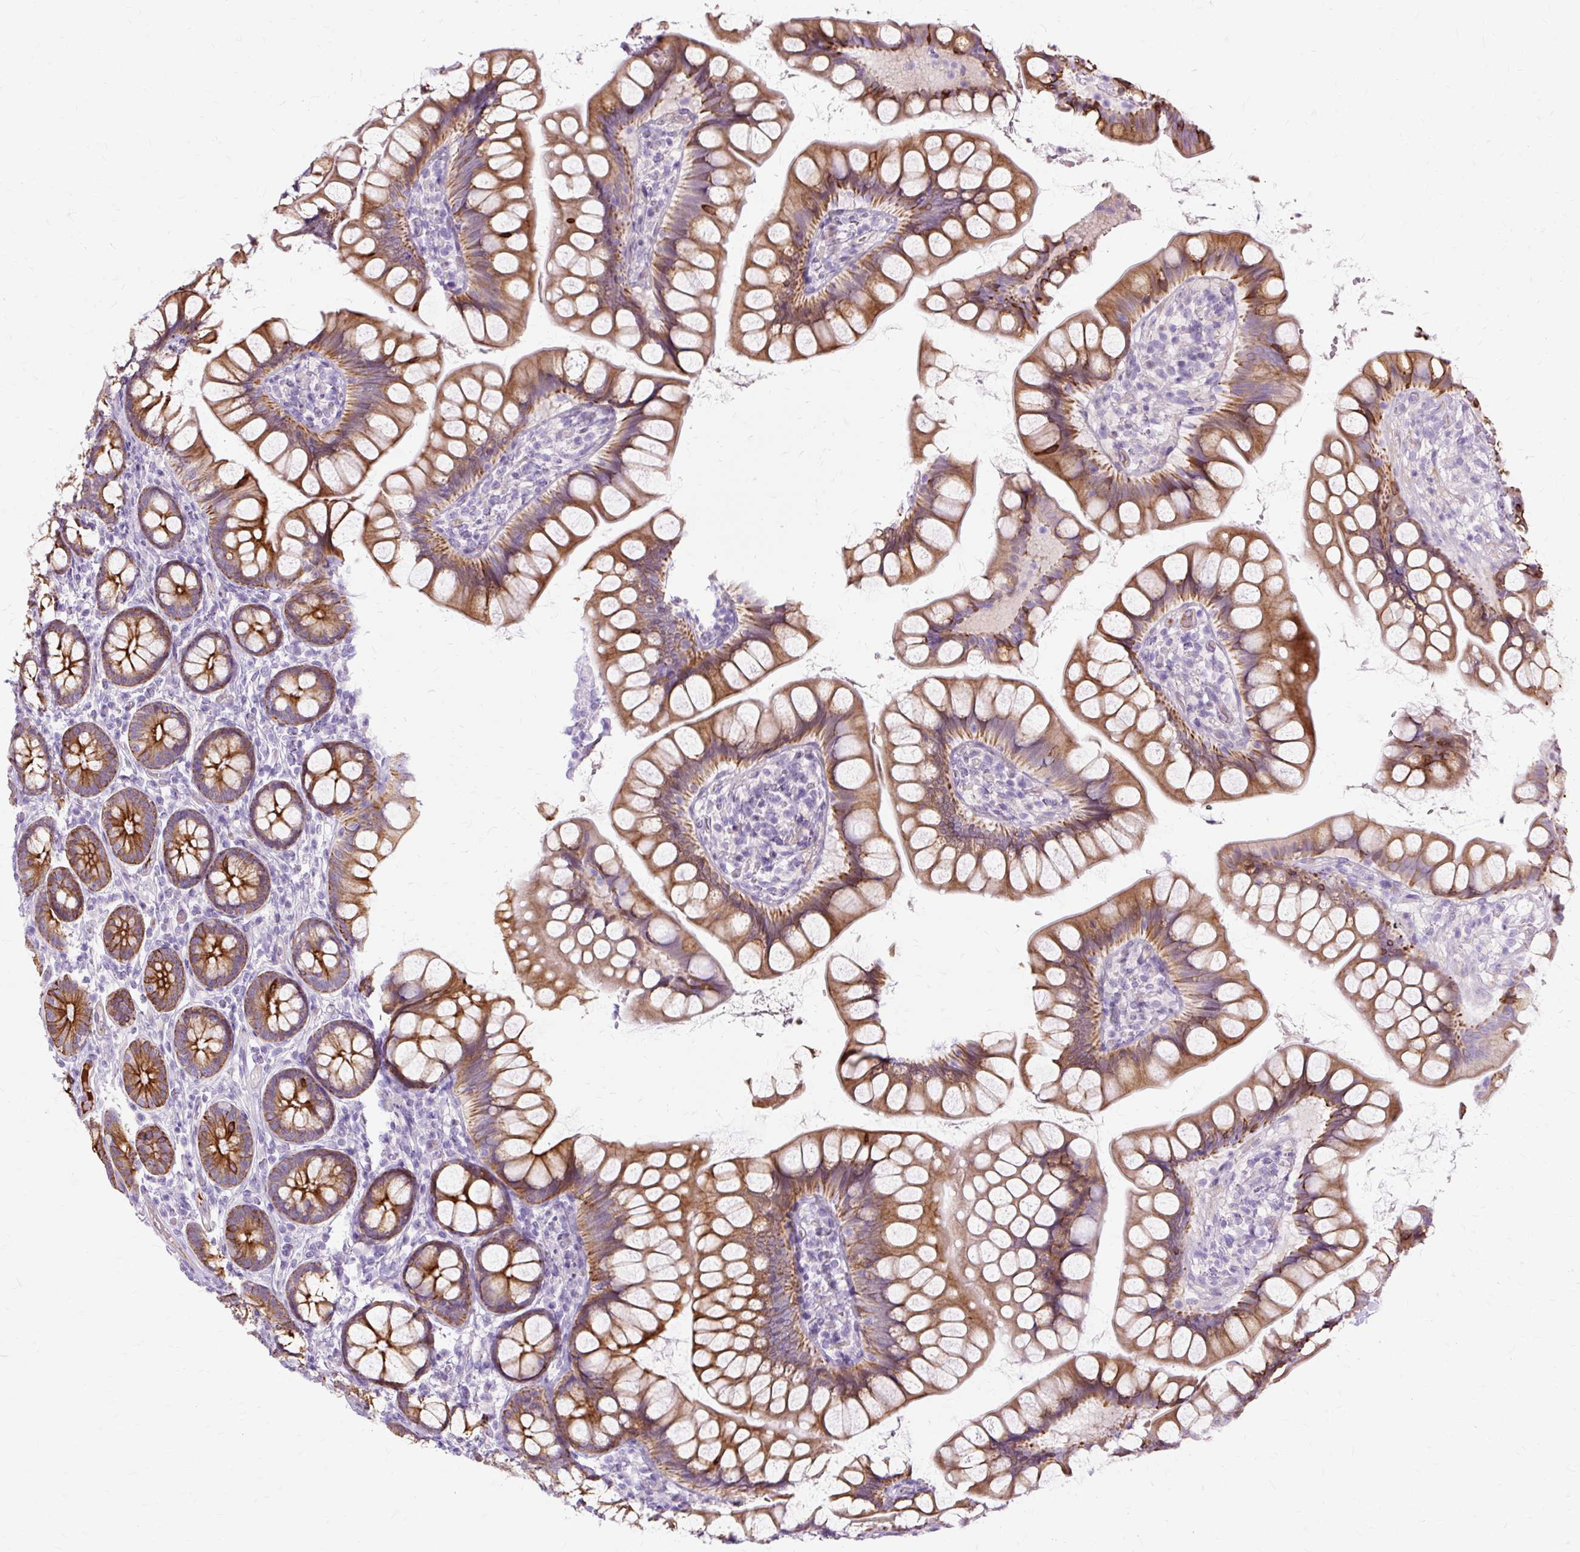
{"staining": {"intensity": "strong", "quantity": ">75%", "location": "cytoplasmic/membranous"}, "tissue": "small intestine", "cell_type": "Glandular cells", "image_type": "normal", "snomed": [{"axis": "morphology", "description": "Normal tissue, NOS"}, {"axis": "topography", "description": "Small intestine"}], "caption": "Protein analysis of benign small intestine reveals strong cytoplasmic/membranous staining in approximately >75% of glandular cells.", "gene": "DCTN4", "patient": {"sex": "male", "age": 70}}